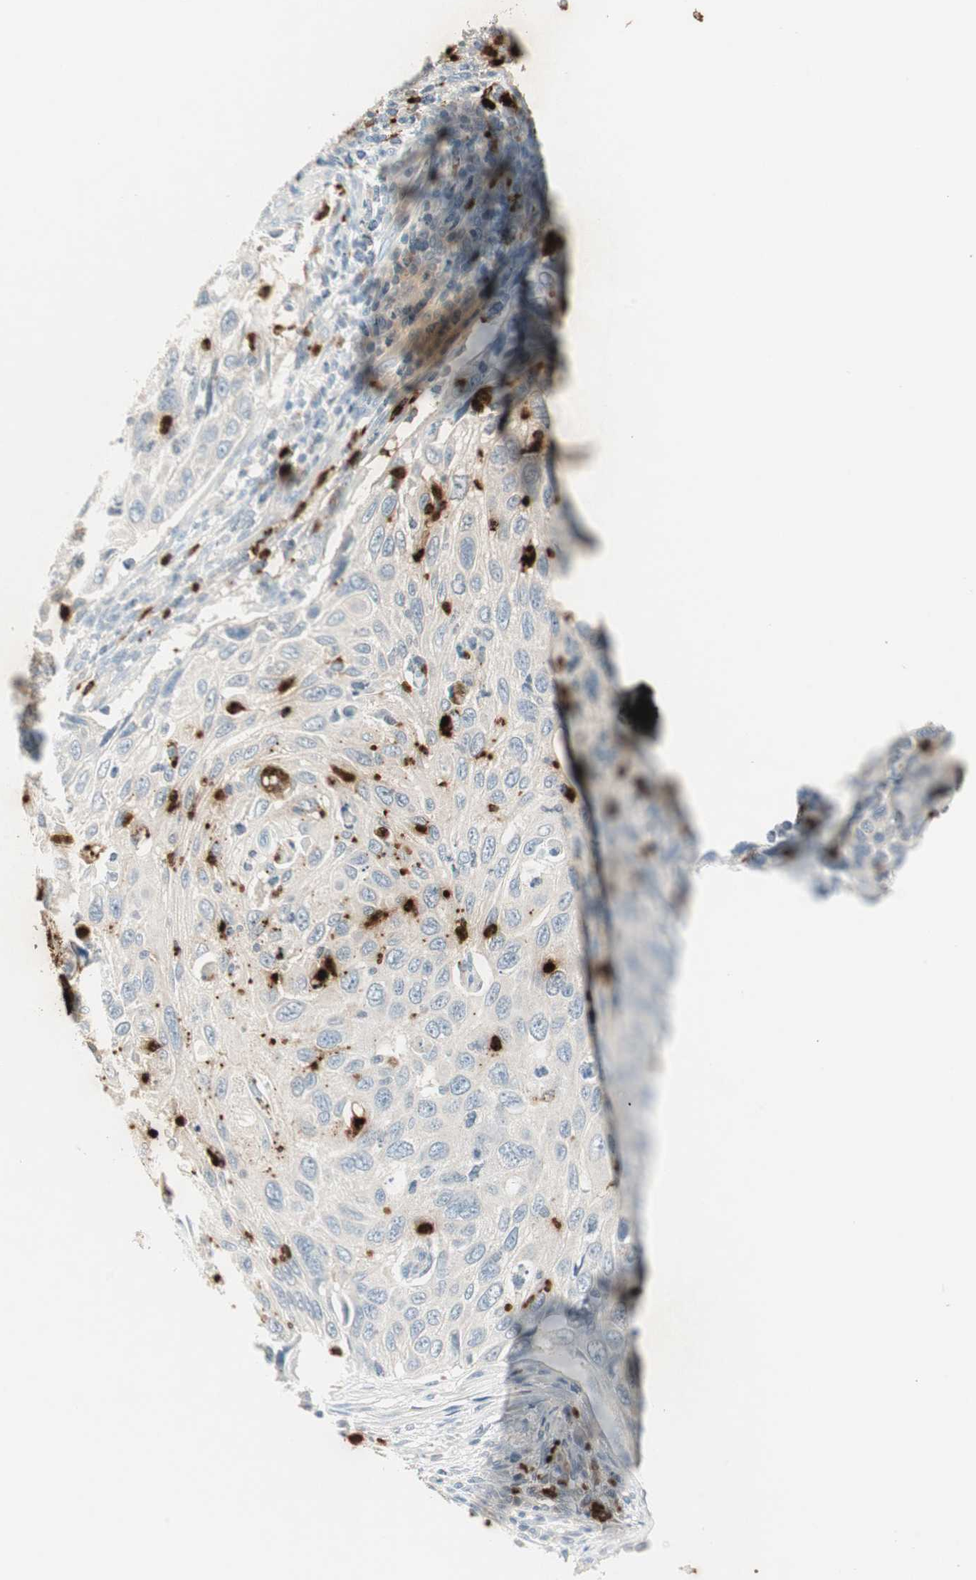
{"staining": {"intensity": "negative", "quantity": "none", "location": "none"}, "tissue": "cervical cancer", "cell_type": "Tumor cells", "image_type": "cancer", "snomed": [{"axis": "morphology", "description": "Squamous cell carcinoma, NOS"}, {"axis": "topography", "description": "Cervix"}], "caption": "The micrograph exhibits no significant expression in tumor cells of squamous cell carcinoma (cervical).", "gene": "PRTN3", "patient": {"sex": "female", "age": 70}}